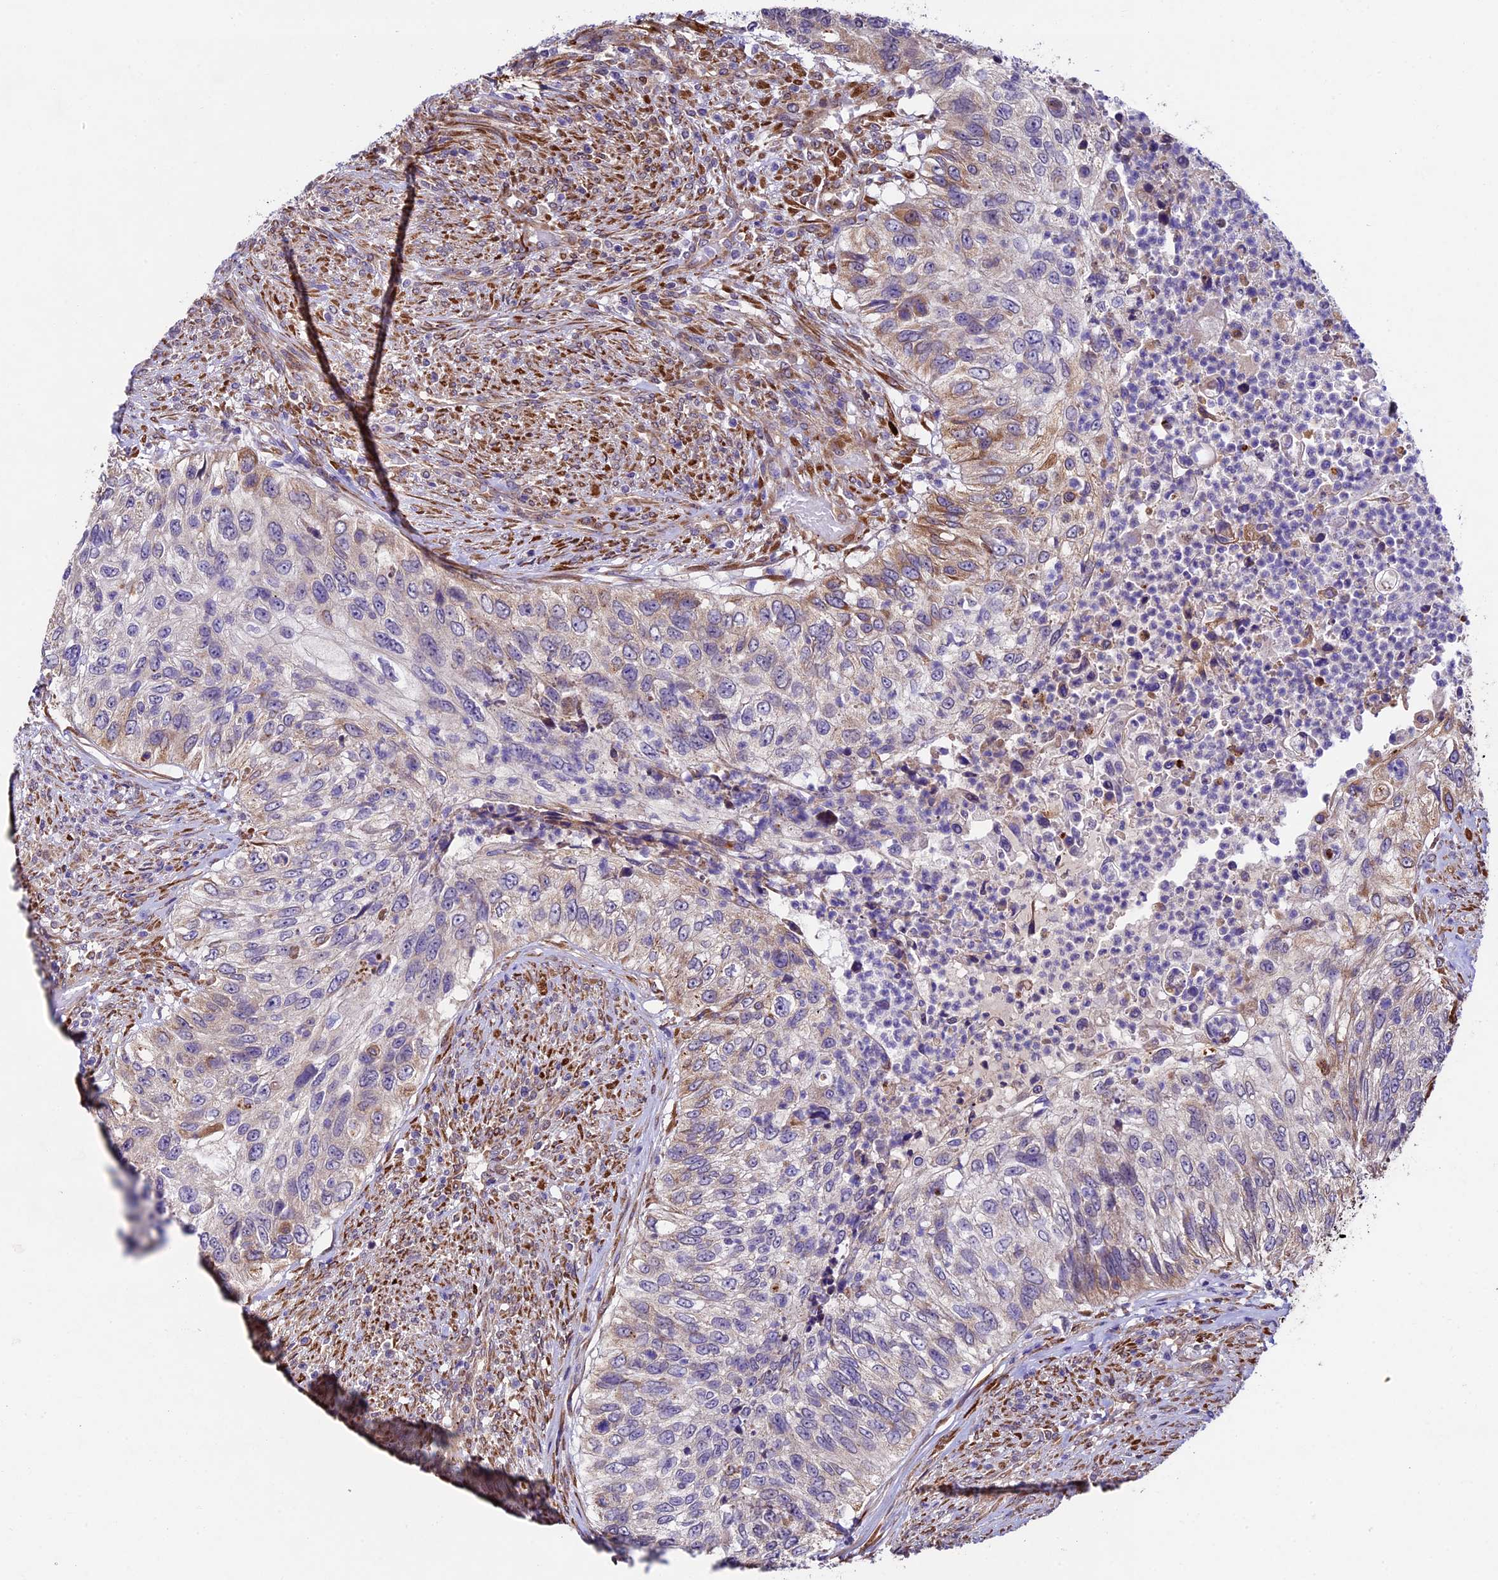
{"staining": {"intensity": "moderate", "quantity": "<25%", "location": "cytoplasmic/membranous"}, "tissue": "urothelial cancer", "cell_type": "Tumor cells", "image_type": "cancer", "snomed": [{"axis": "morphology", "description": "Urothelial carcinoma, High grade"}, {"axis": "topography", "description": "Urinary bladder"}], "caption": "Immunohistochemistry (IHC) of urothelial cancer exhibits low levels of moderate cytoplasmic/membranous positivity in about <25% of tumor cells.", "gene": "LSM7", "patient": {"sex": "female", "age": 60}}